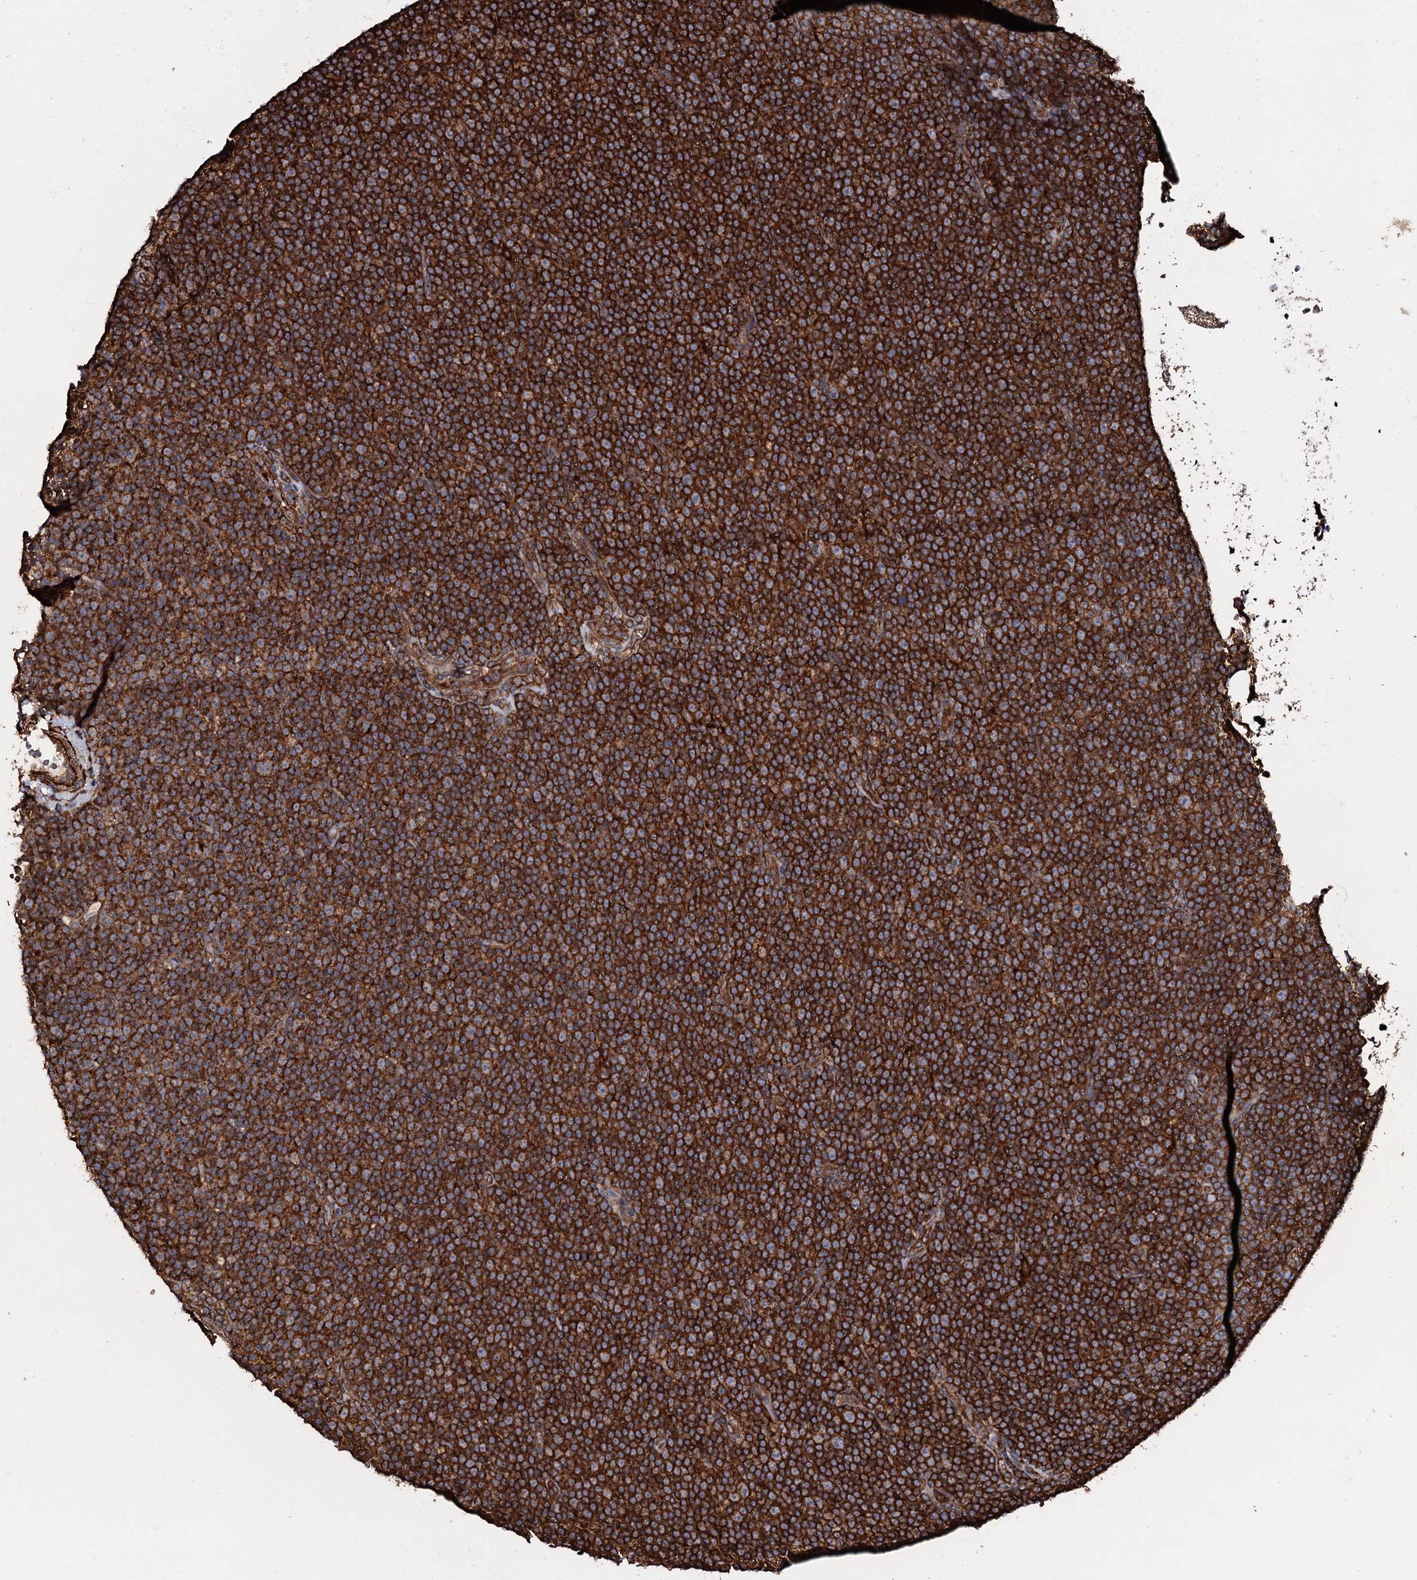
{"staining": {"intensity": "strong", "quantity": ">75%", "location": "cytoplasmic/membranous"}, "tissue": "lymphoma", "cell_type": "Tumor cells", "image_type": "cancer", "snomed": [{"axis": "morphology", "description": "Malignant lymphoma, non-Hodgkin's type, Low grade"}, {"axis": "topography", "description": "Lymph node"}], "caption": "Lymphoma tissue shows strong cytoplasmic/membranous expression in about >75% of tumor cells, visualized by immunohistochemistry.", "gene": "VWA8", "patient": {"sex": "female", "age": 67}}